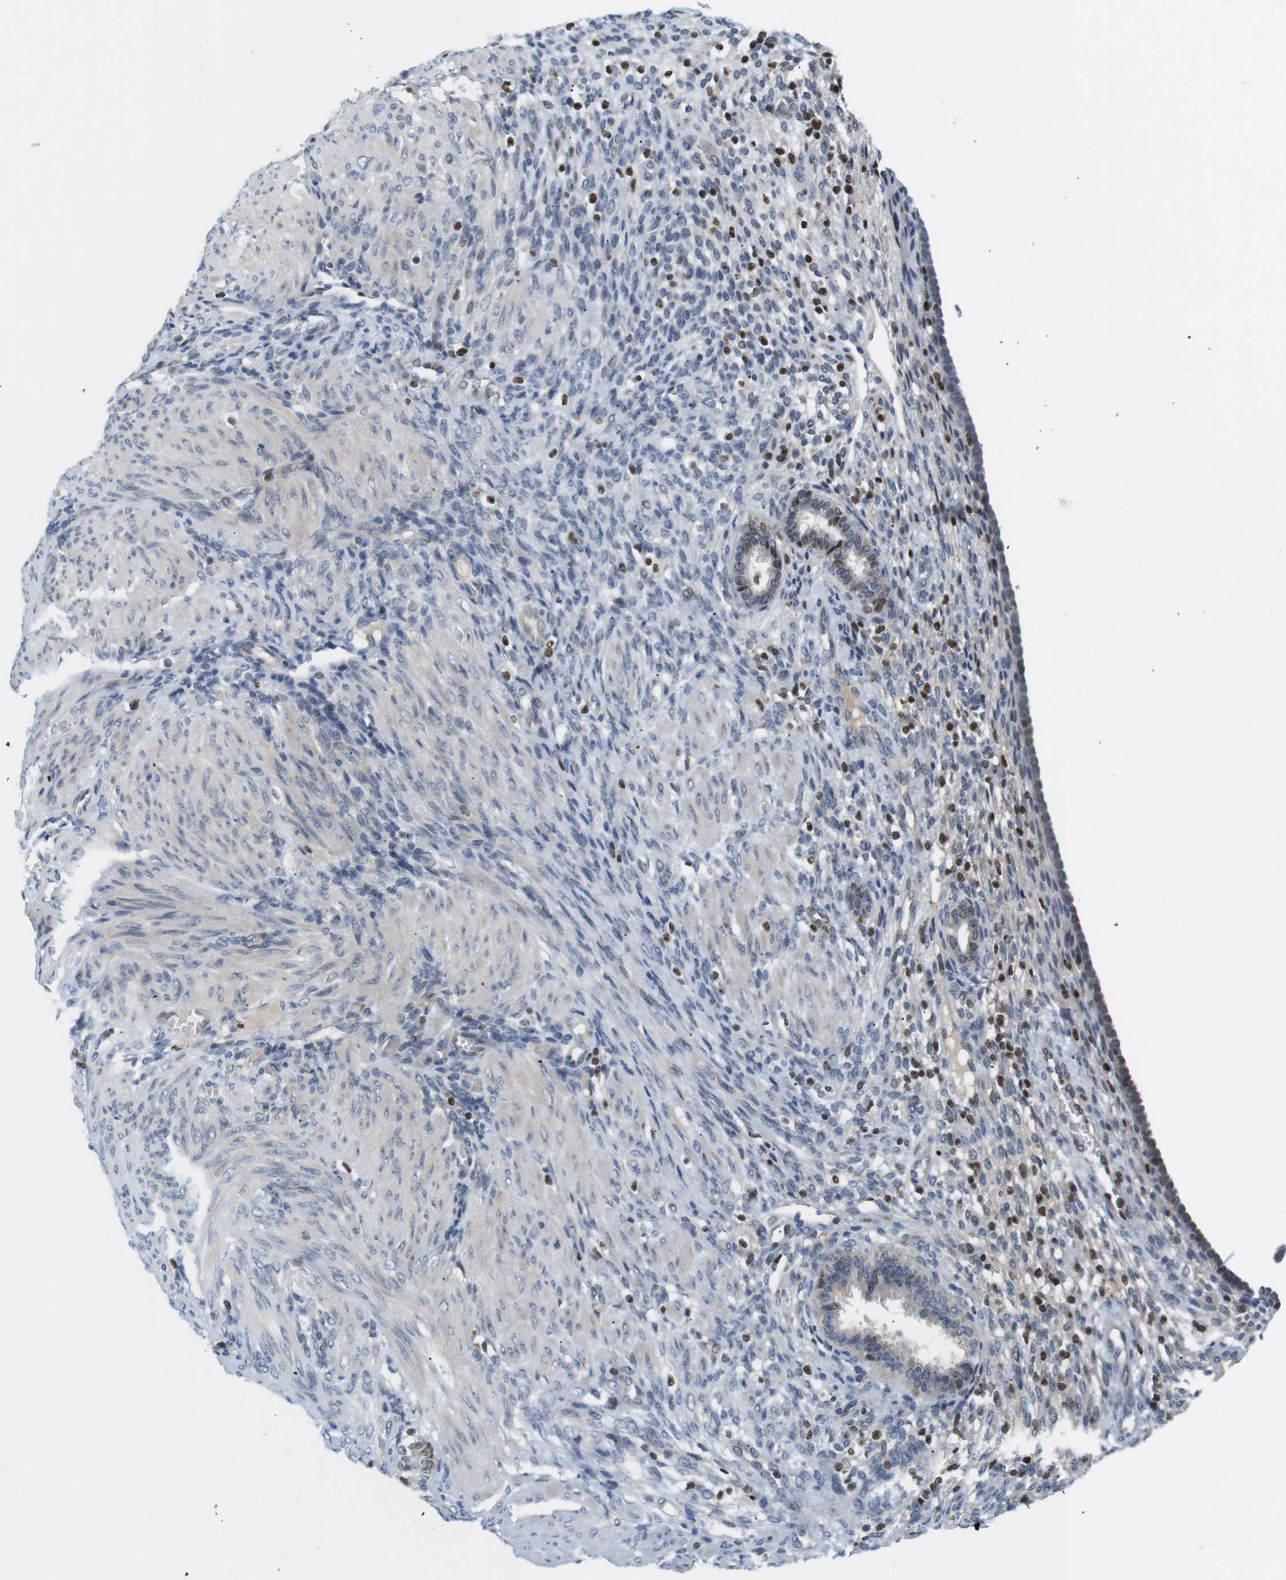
{"staining": {"intensity": "negative", "quantity": "none", "location": "none"}, "tissue": "endometrium", "cell_type": "Cells in endometrial stroma", "image_type": "normal", "snomed": [{"axis": "morphology", "description": "Normal tissue, NOS"}, {"axis": "topography", "description": "Endometrium"}], "caption": "Immunohistochemistry image of unremarkable human endometrium stained for a protein (brown), which exhibits no staining in cells in endometrial stroma.", "gene": "MBD1", "patient": {"sex": "female", "age": 72}}